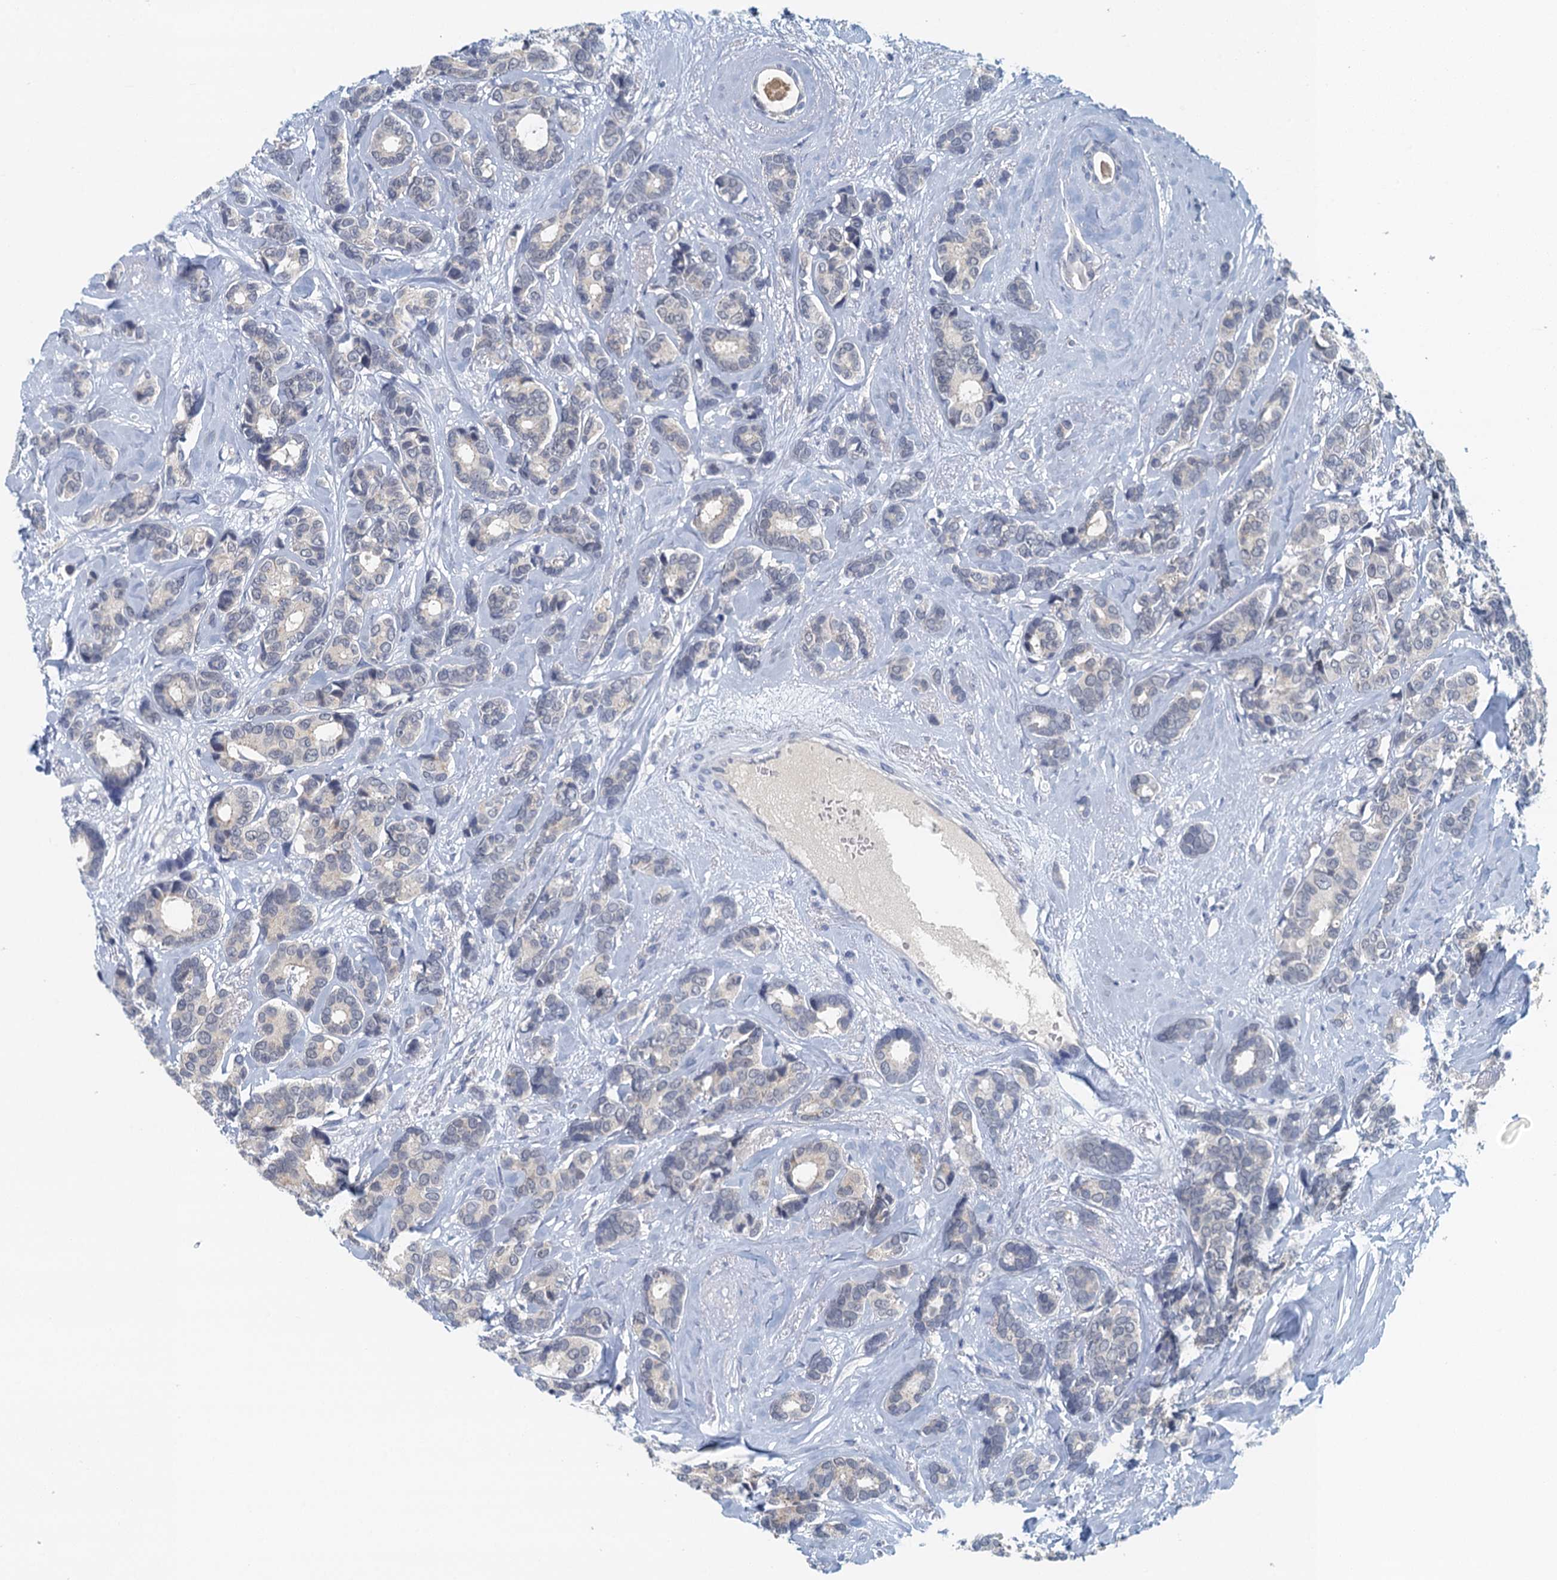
{"staining": {"intensity": "negative", "quantity": "none", "location": "none"}, "tissue": "breast cancer", "cell_type": "Tumor cells", "image_type": "cancer", "snomed": [{"axis": "morphology", "description": "Duct carcinoma"}, {"axis": "topography", "description": "Breast"}], "caption": "Tumor cells show no significant protein positivity in breast infiltrating ductal carcinoma.", "gene": "NUBP2", "patient": {"sex": "female", "age": 87}}